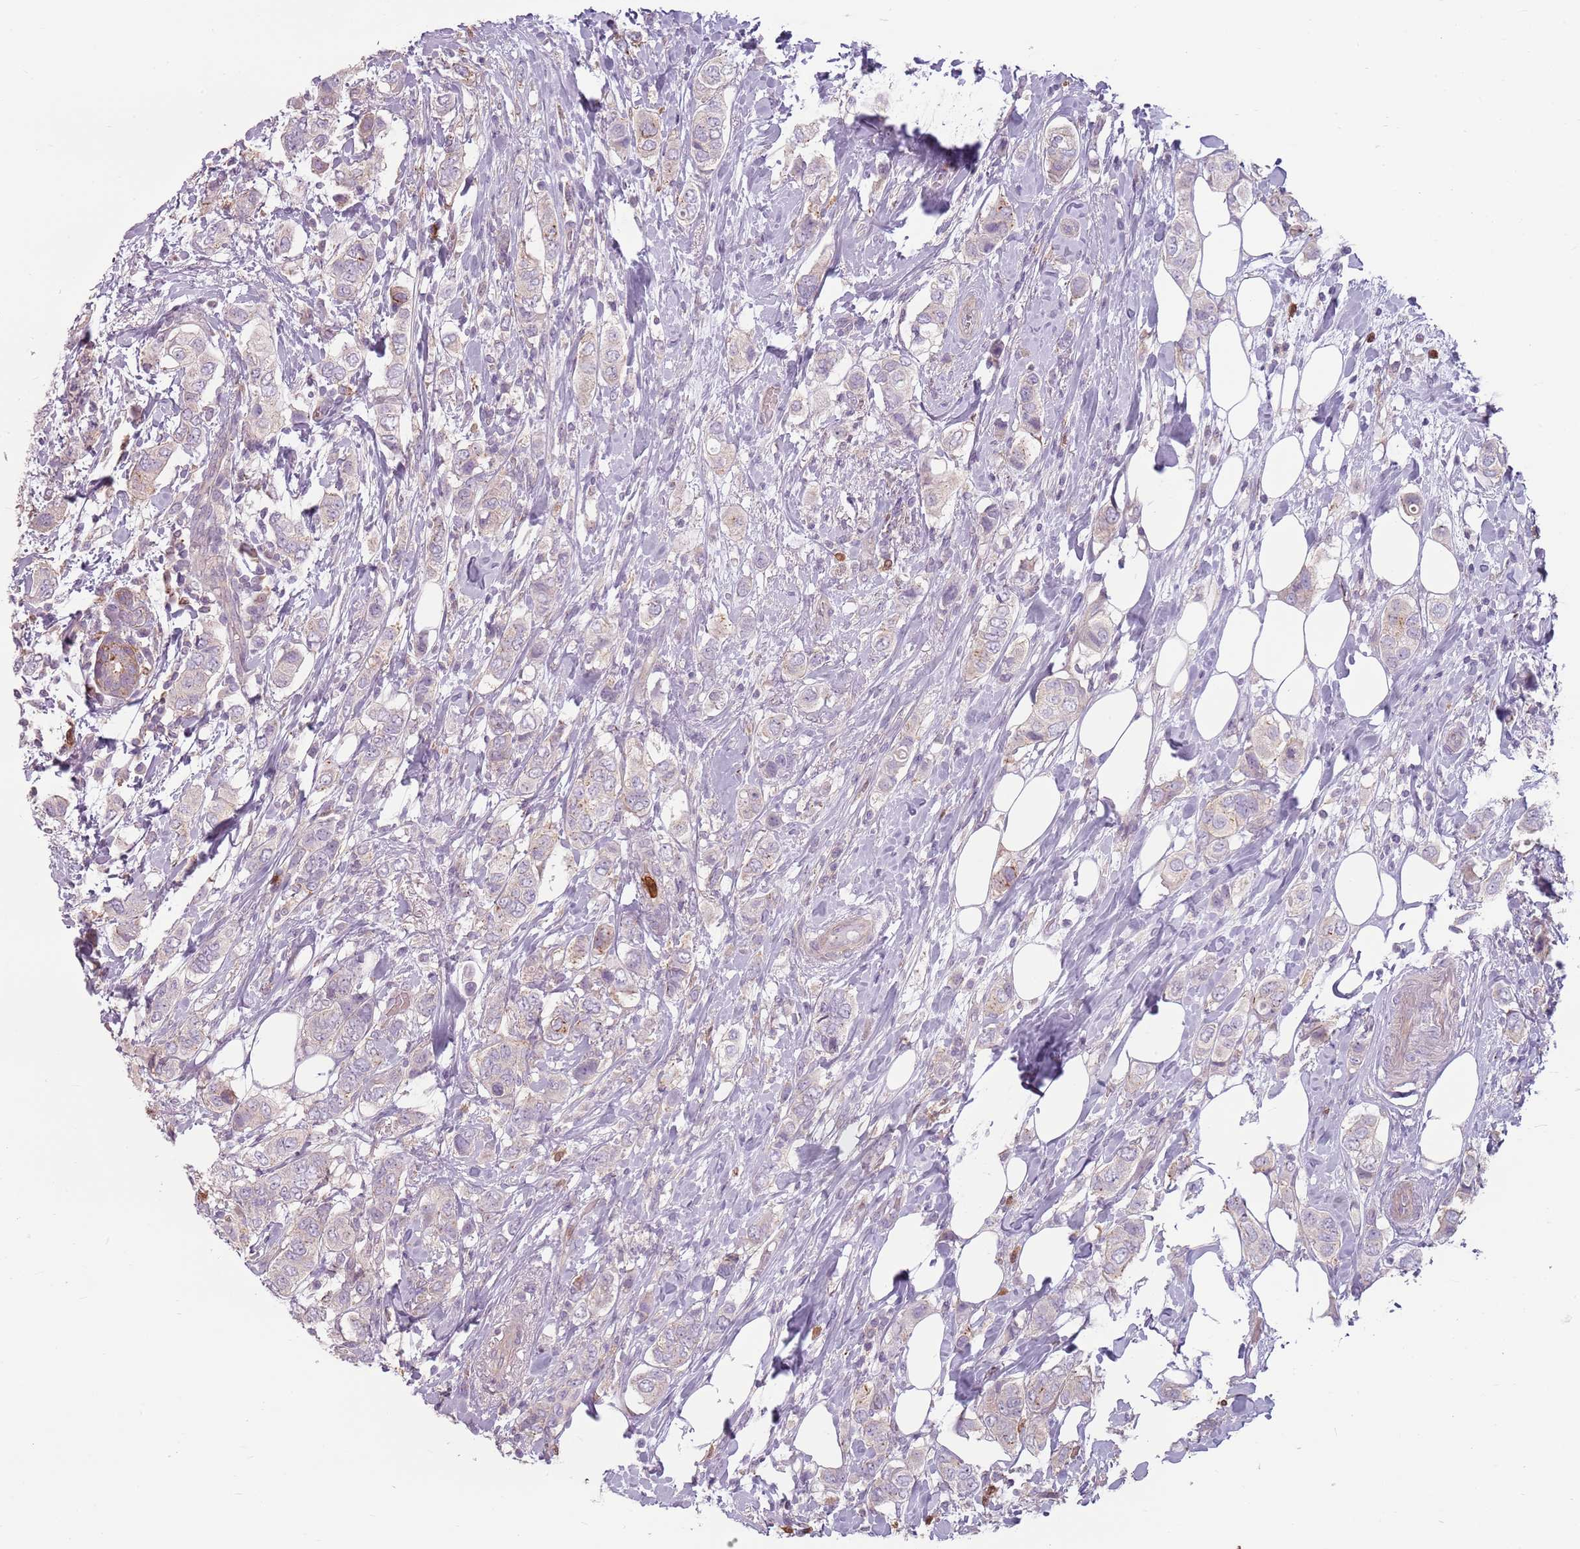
{"staining": {"intensity": "negative", "quantity": "none", "location": "none"}, "tissue": "breast cancer", "cell_type": "Tumor cells", "image_type": "cancer", "snomed": [{"axis": "morphology", "description": "Lobular carcinoma"}, {"axis": "topography", "description": "Breast"}], "caption": "The micrograph reveals no staining of tumor cells in breast lobular carcinoma.", "gene": "SPAG4", "patient": {"sex": "female", "age": 51}}